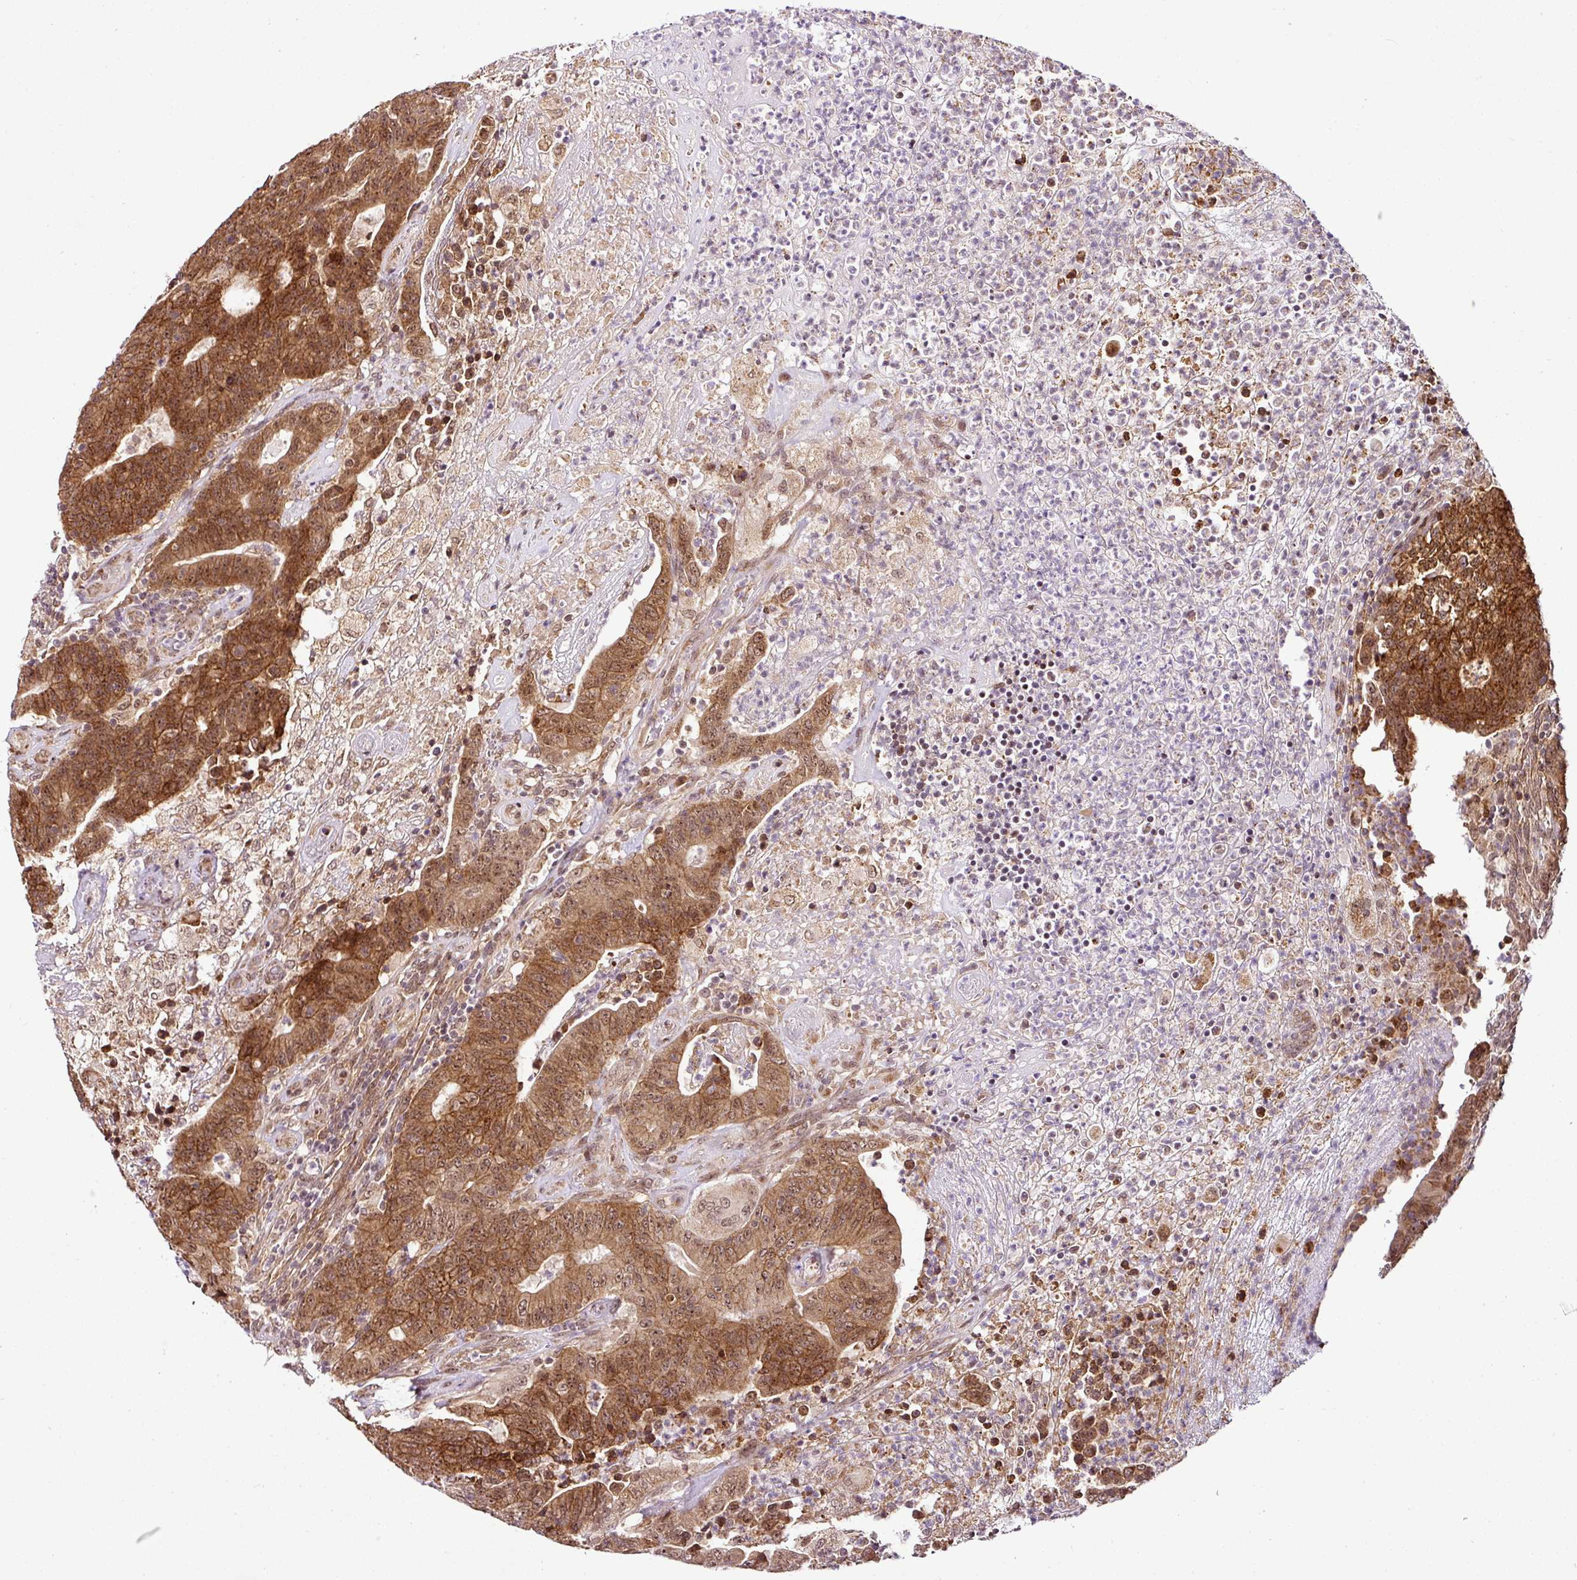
{"staining": {"intensity": "moderate", "quantity": ">75%", "location": "cytoplasmic/membranous,nuclear"}, "tissue": "colorectal cancer", "cell_type": "Tumor cells", "image_type": "cancer", "snomed": [{"axis": "morphology", "description": "Adenocarcinoma, NOS"}, {"axis": "topography", "description": "Colon"}], "caption": "High-magnification brightfield microscopy of adenocarcinoma (colorectal) stained with DAB (3,3'-diaminobenzidine) (brown) and counterstained with hematoxylin (blue). tumor cells exhibit moderate cytoplasmic/membranous and nuclear positivity is seen in approximately>75% of cells.", "gene": "FAM153A", "patient": {"sex": "female", "age": 75}}